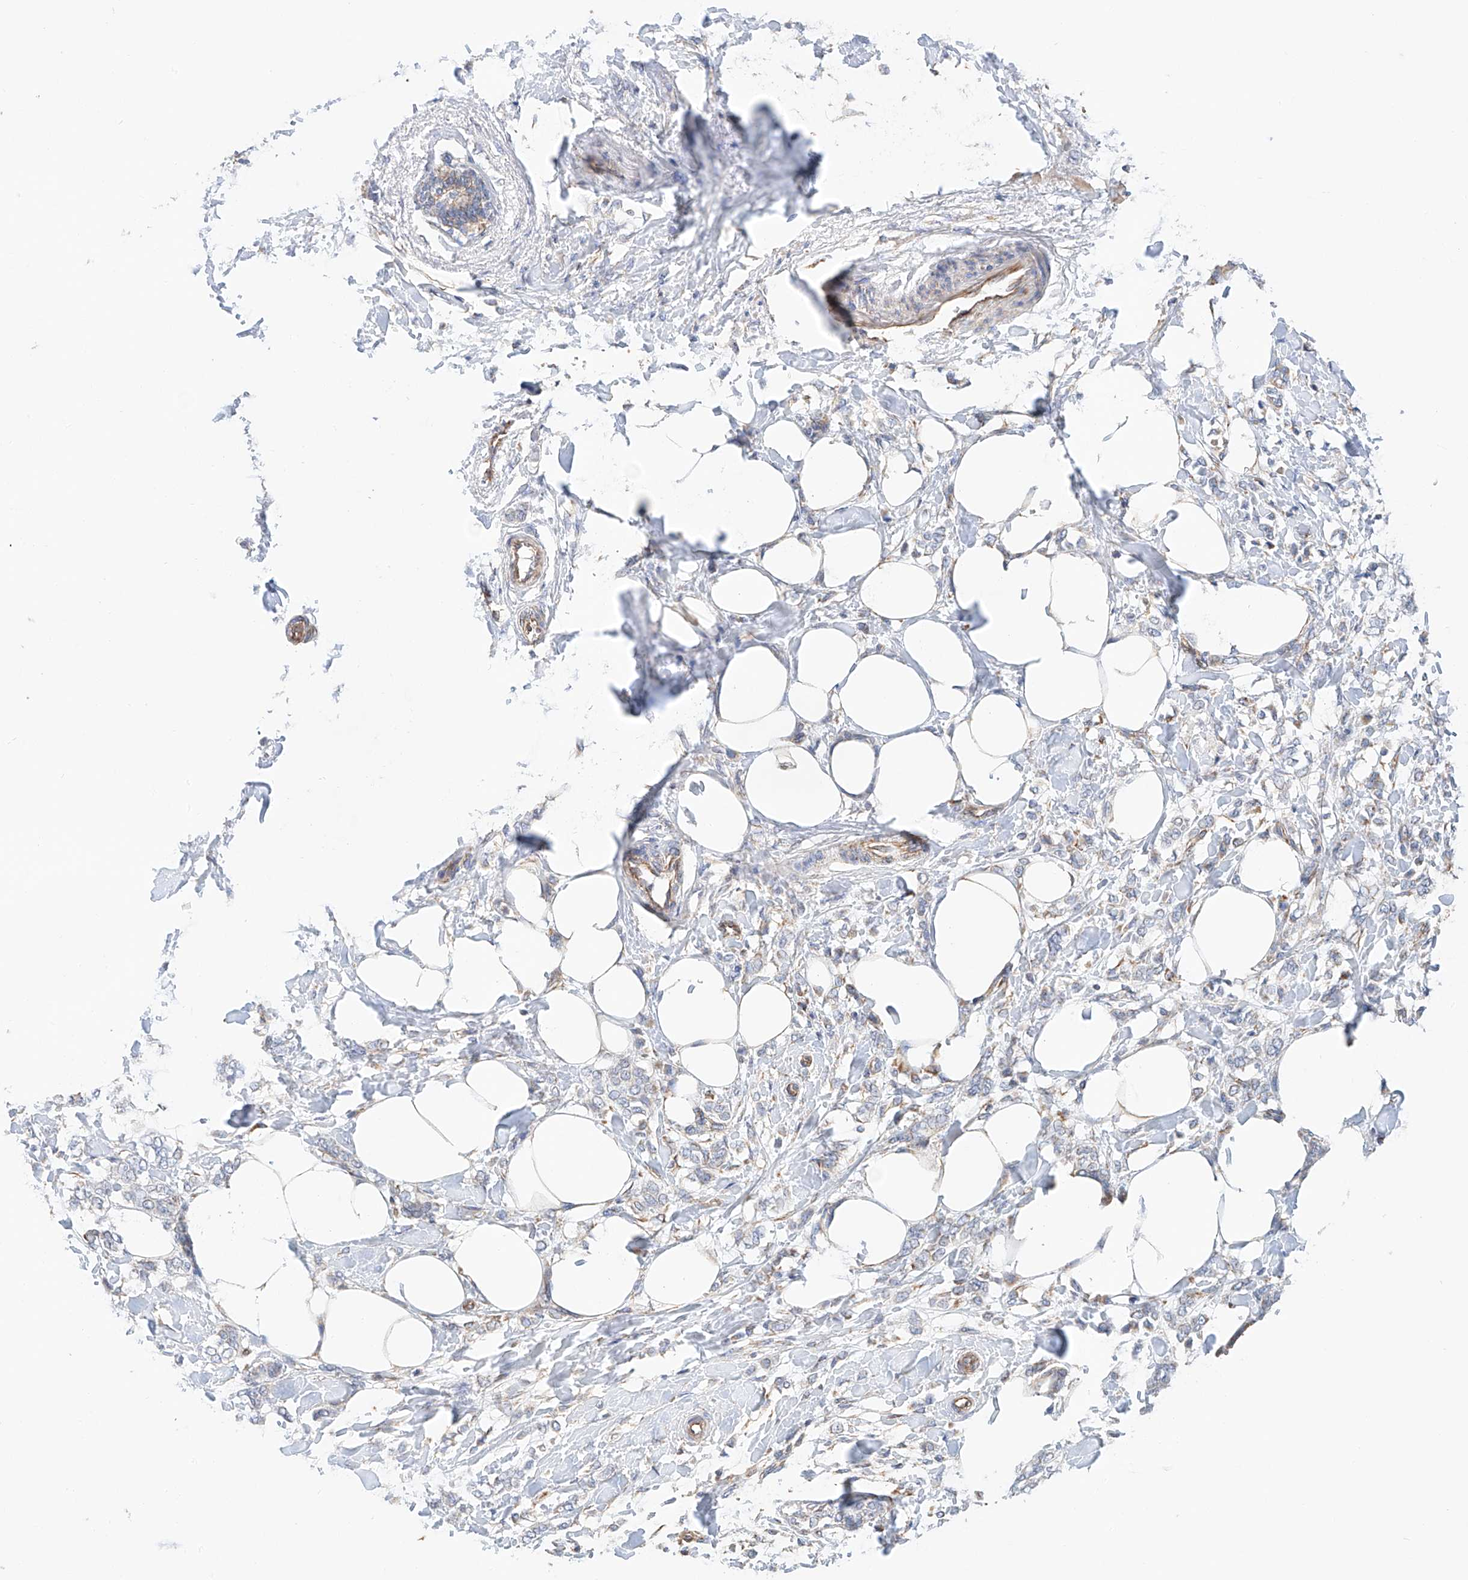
{"staining": {"intensity": "negative", "quantity": "none", "location": "none"}, "tissue": "breast cancer", "cell_type": "Tumor cells", "image_type": "cancer", "snomed": [{"axis": "morphology", "description": "Lobular carcinoma, in situ"}, {"axis": "morphology", "description": "Lobular carcinoma"}, {"axis": "topography", "description": "Breast"}], "caption": "Immunohistochemistry (IHC) image of neoplastic tissue: human breast cancer stained with DAB (3,3'-diaminobenzidine) exhibits no significant protein staining in tumor cells.", "gene": "NDUFV3", "patient": {"sex": "female", "age": 41}}